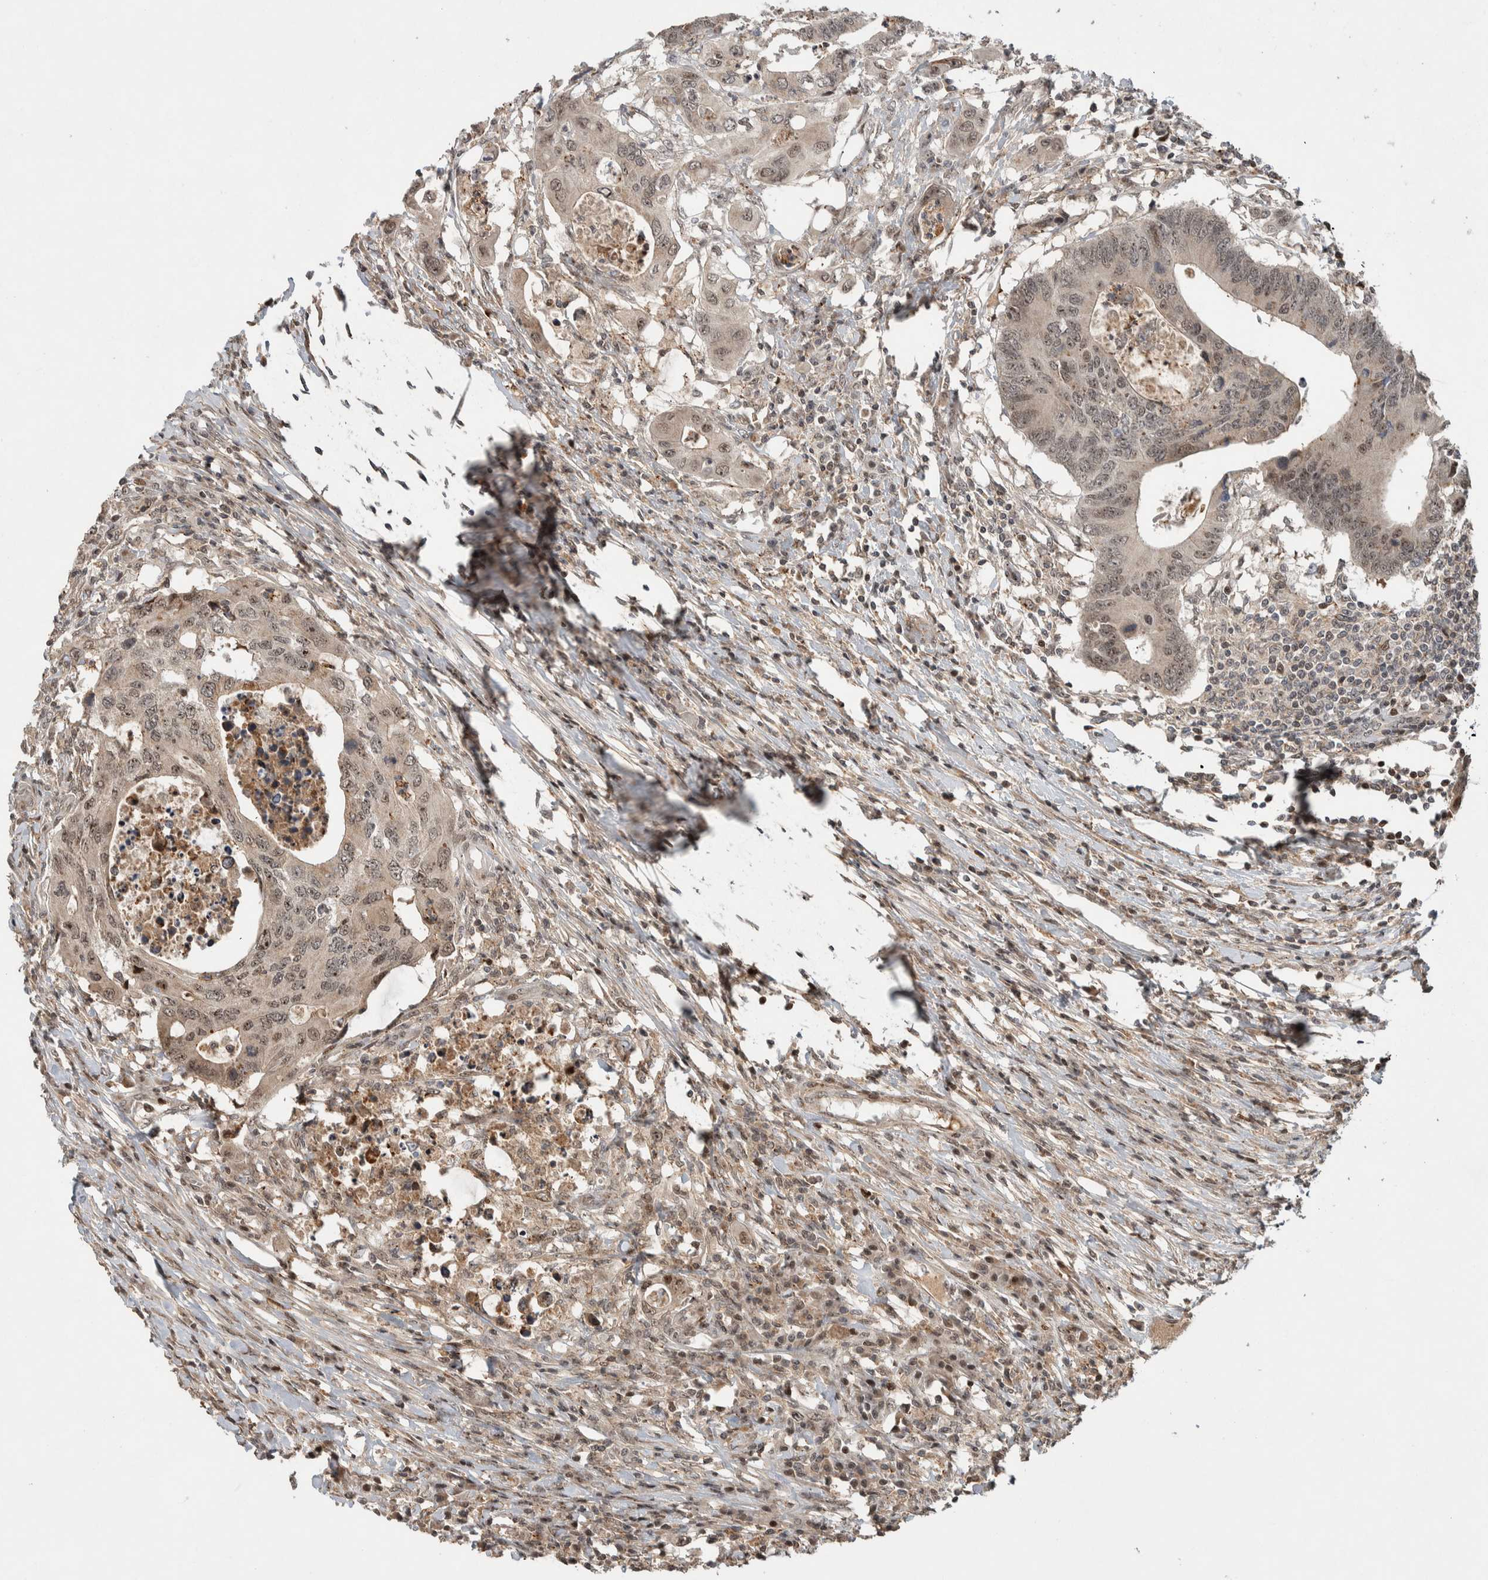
{"staining": {"intensity": "weak", "quantity": "25%-75%", "location": "nuclear"}, "tissue": "colorectal cancer", "cell_type": "Tumor cells", "image_type": "cancer", "snomed": [{"axis": "morphology", "description": "Adenocarcinoma, NOS"}, {"axis": "topography", "description": "Colon"}], "caption": "DAB immunohistochemical staining of human colorectal adenocarcinoma shows weak nuclear protein positivity in approximately 25%-75% of tumor cells. (DAB IHC with brightfield microscopy, high magnification).", "gene": "ZNF521", "patient": {"sex": "male", "age": 71}}